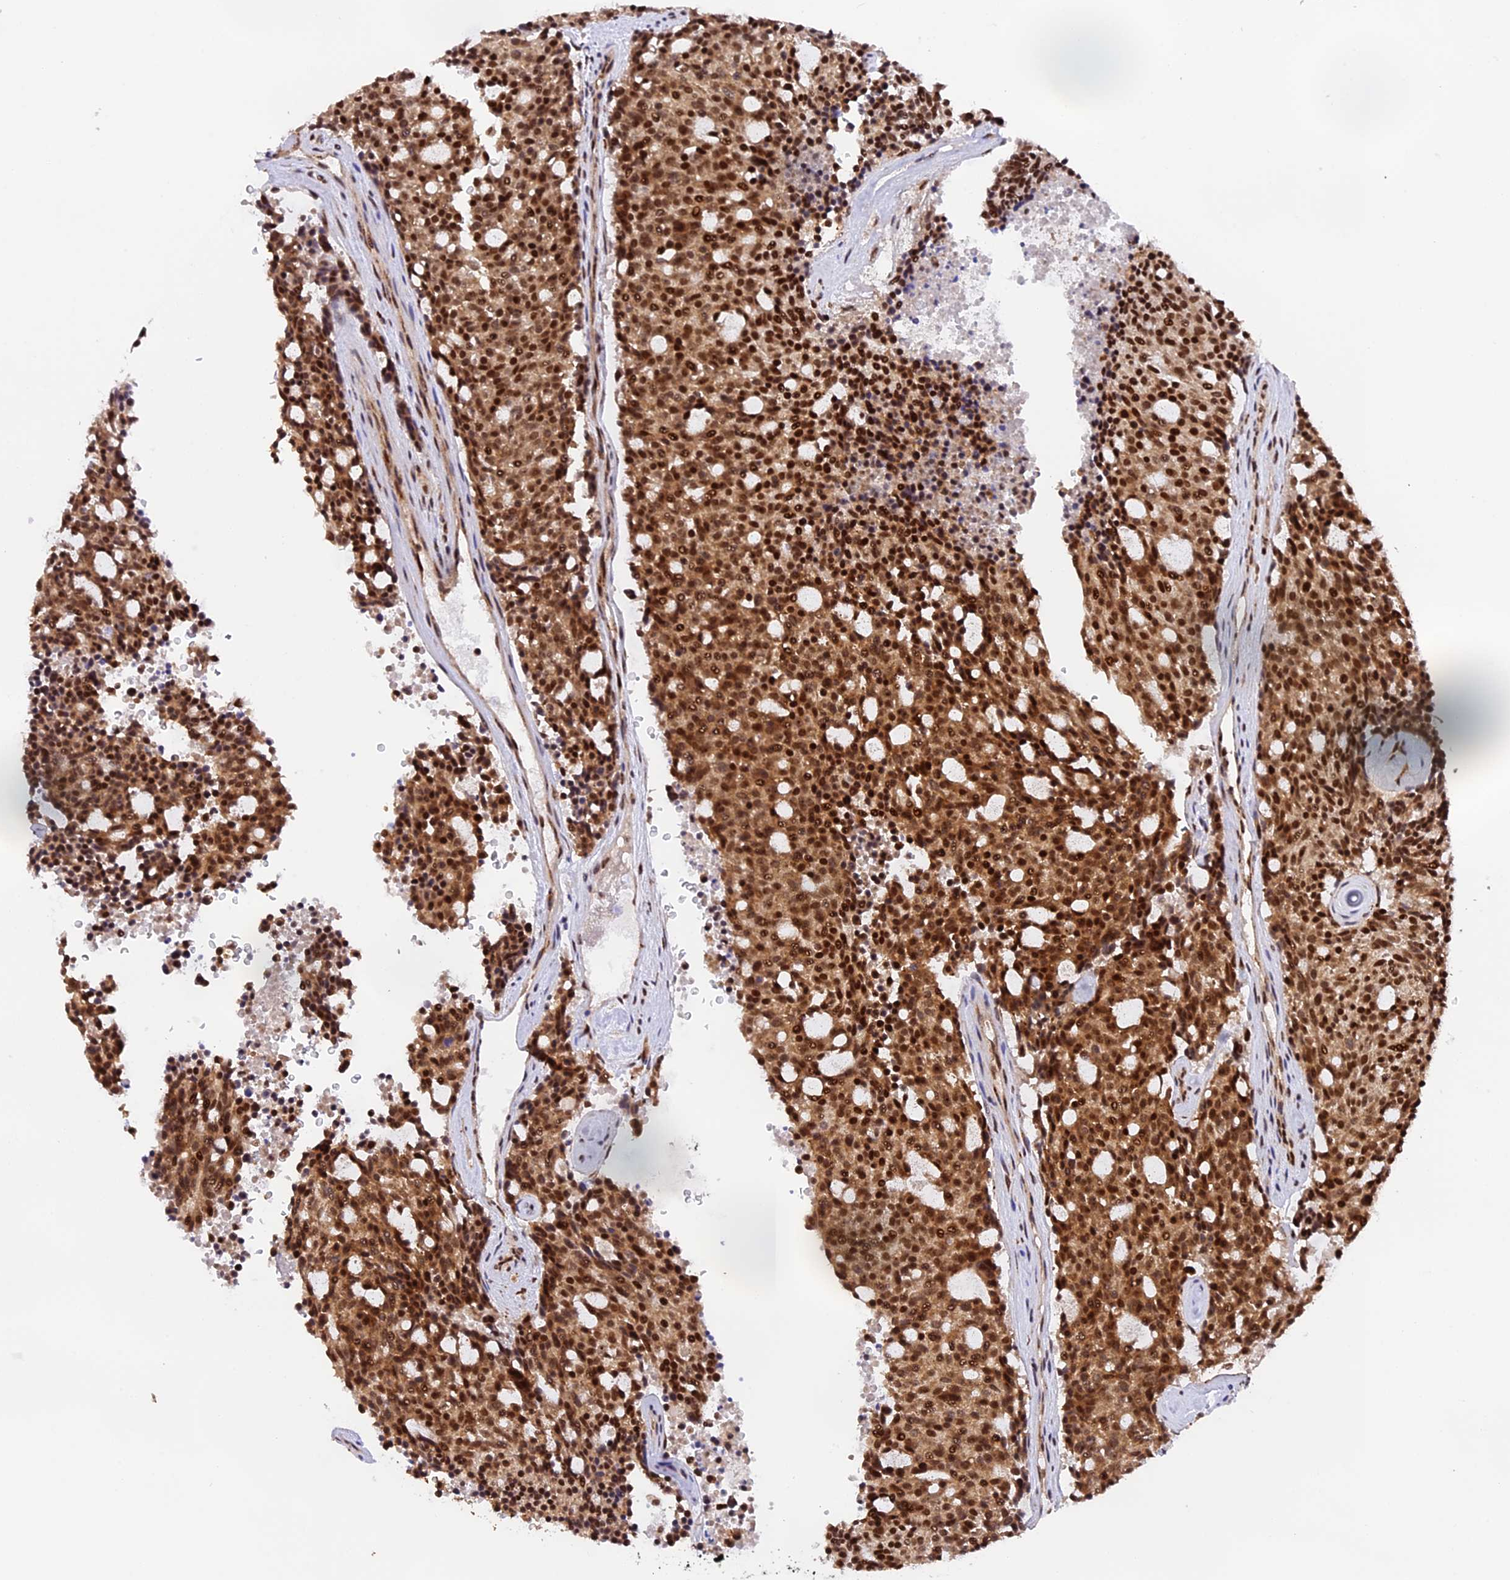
{"staining": {"intensity": "strong", "quantity": ">75%", "location": "cytoplasmic/membranous,nuclear"}, "tissue": "carcinoid", "cell_type": "Tumor cells", "image_type": "cancer", "snomed": [{"axis": "morphology", "description": "Carcinoid, malignant, NOS"}, {"axis": "topography", "description": "Pancreas"}], "caption": "Malignant carcinoid stained for a protein exhibits strong cytoplasmic/membranous and nuclear positivity in tumor cells. (DAB (3,3'-diaminobenzidine) IHC with brightfield microscopy, high magnification).", "gene": "RAMAC", "patient": {"sex": "female", "age": 54}}